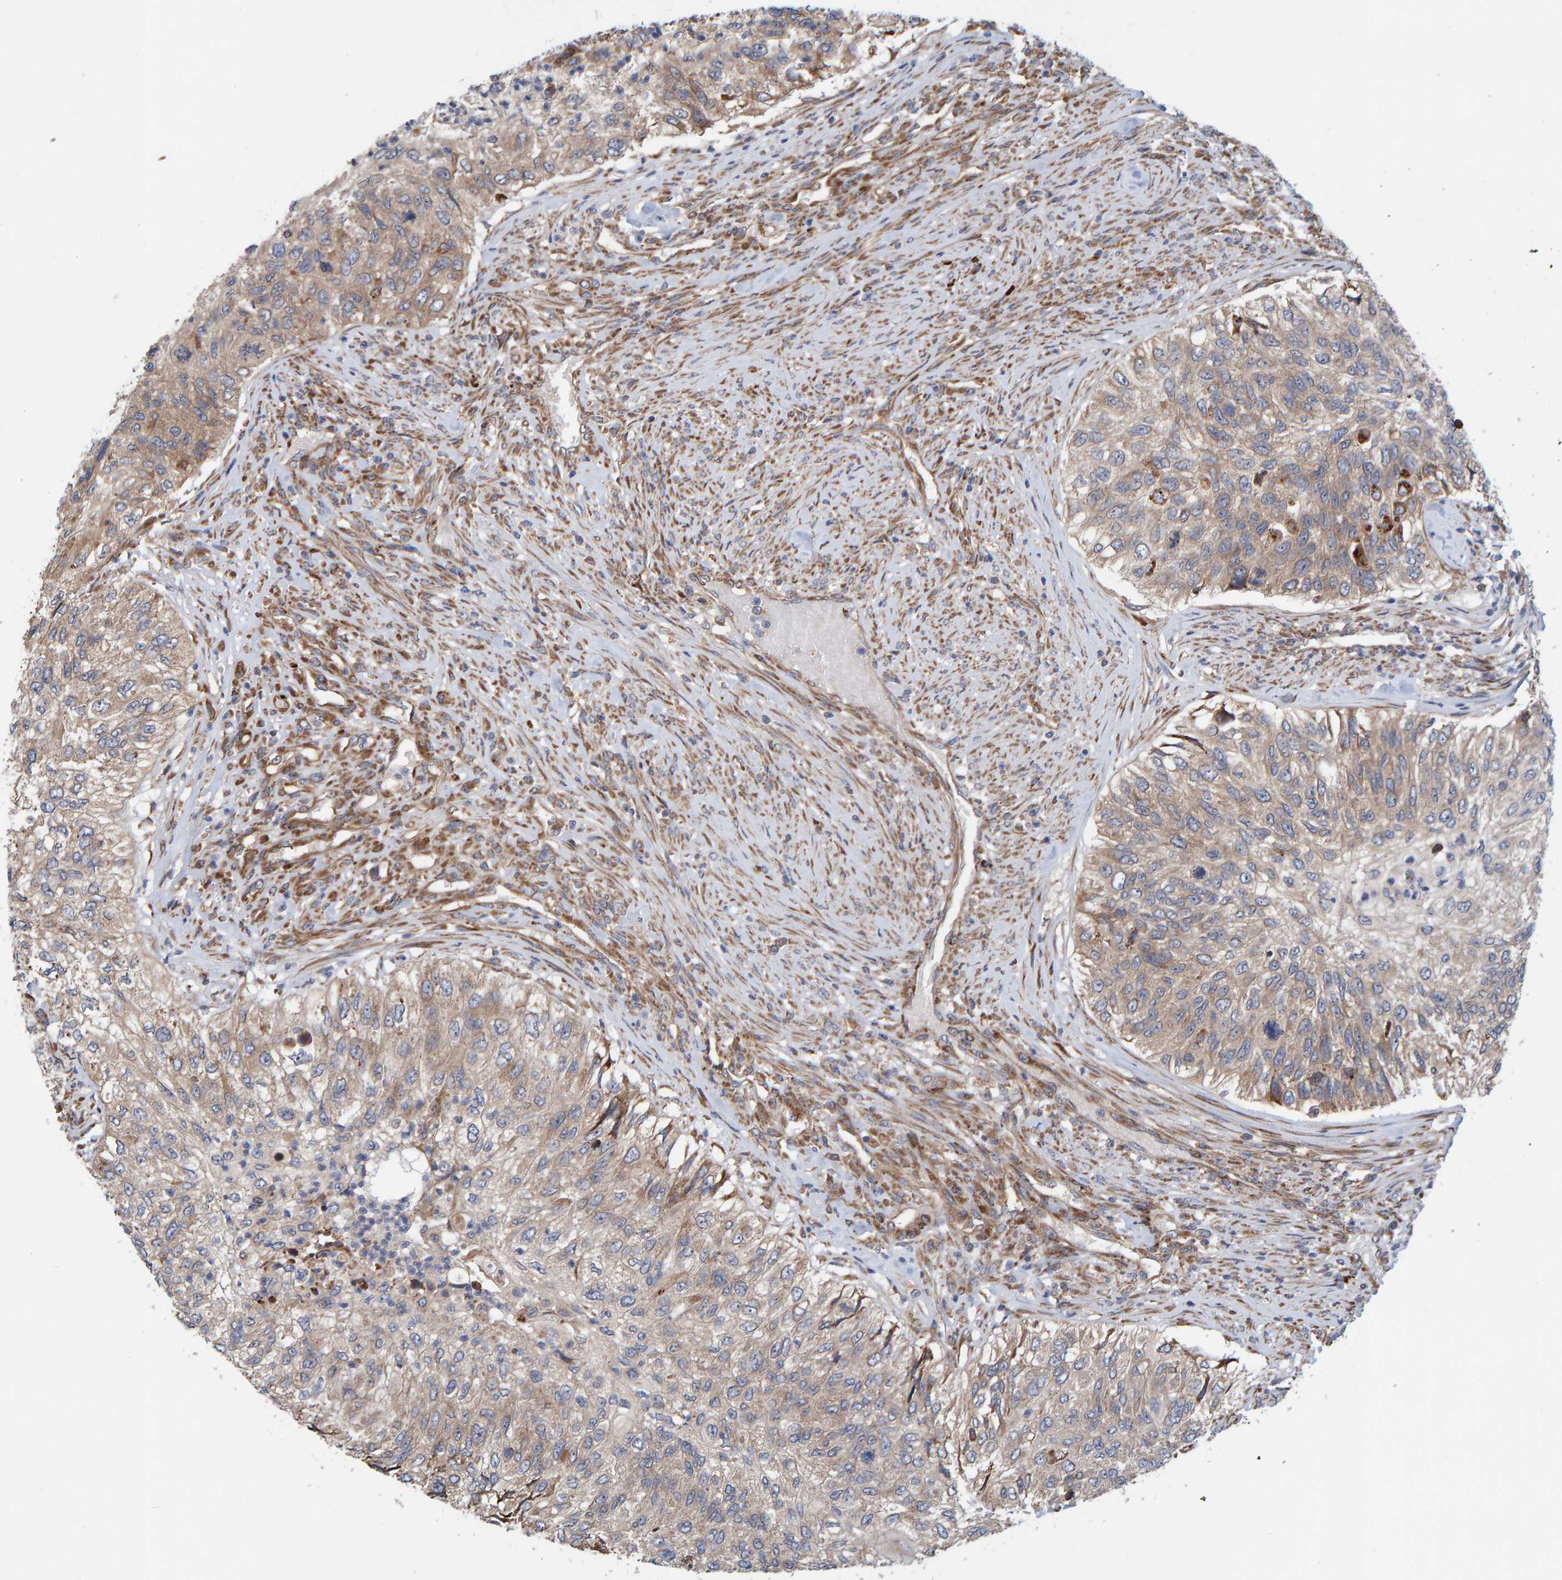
{"staining": {"intensity": "weak", "quantity": "<25%", "location": "cytoplasmic/membranous"}, "tissue": "urothelial cancer", "cell_type": "Tumor cells", "image_type": "cancer", "snomed": [{"axis": "morphology", "description": "Urothelial carcinoma, High grade"}, {"axis": "topography", "description": "Urinary bladder"}], "caption": "The micrograph reveals no staining of tumor cells in urothelial cancer.", "gene": "KIAA0753", "patient": {"sex": "female", "age": 60}}